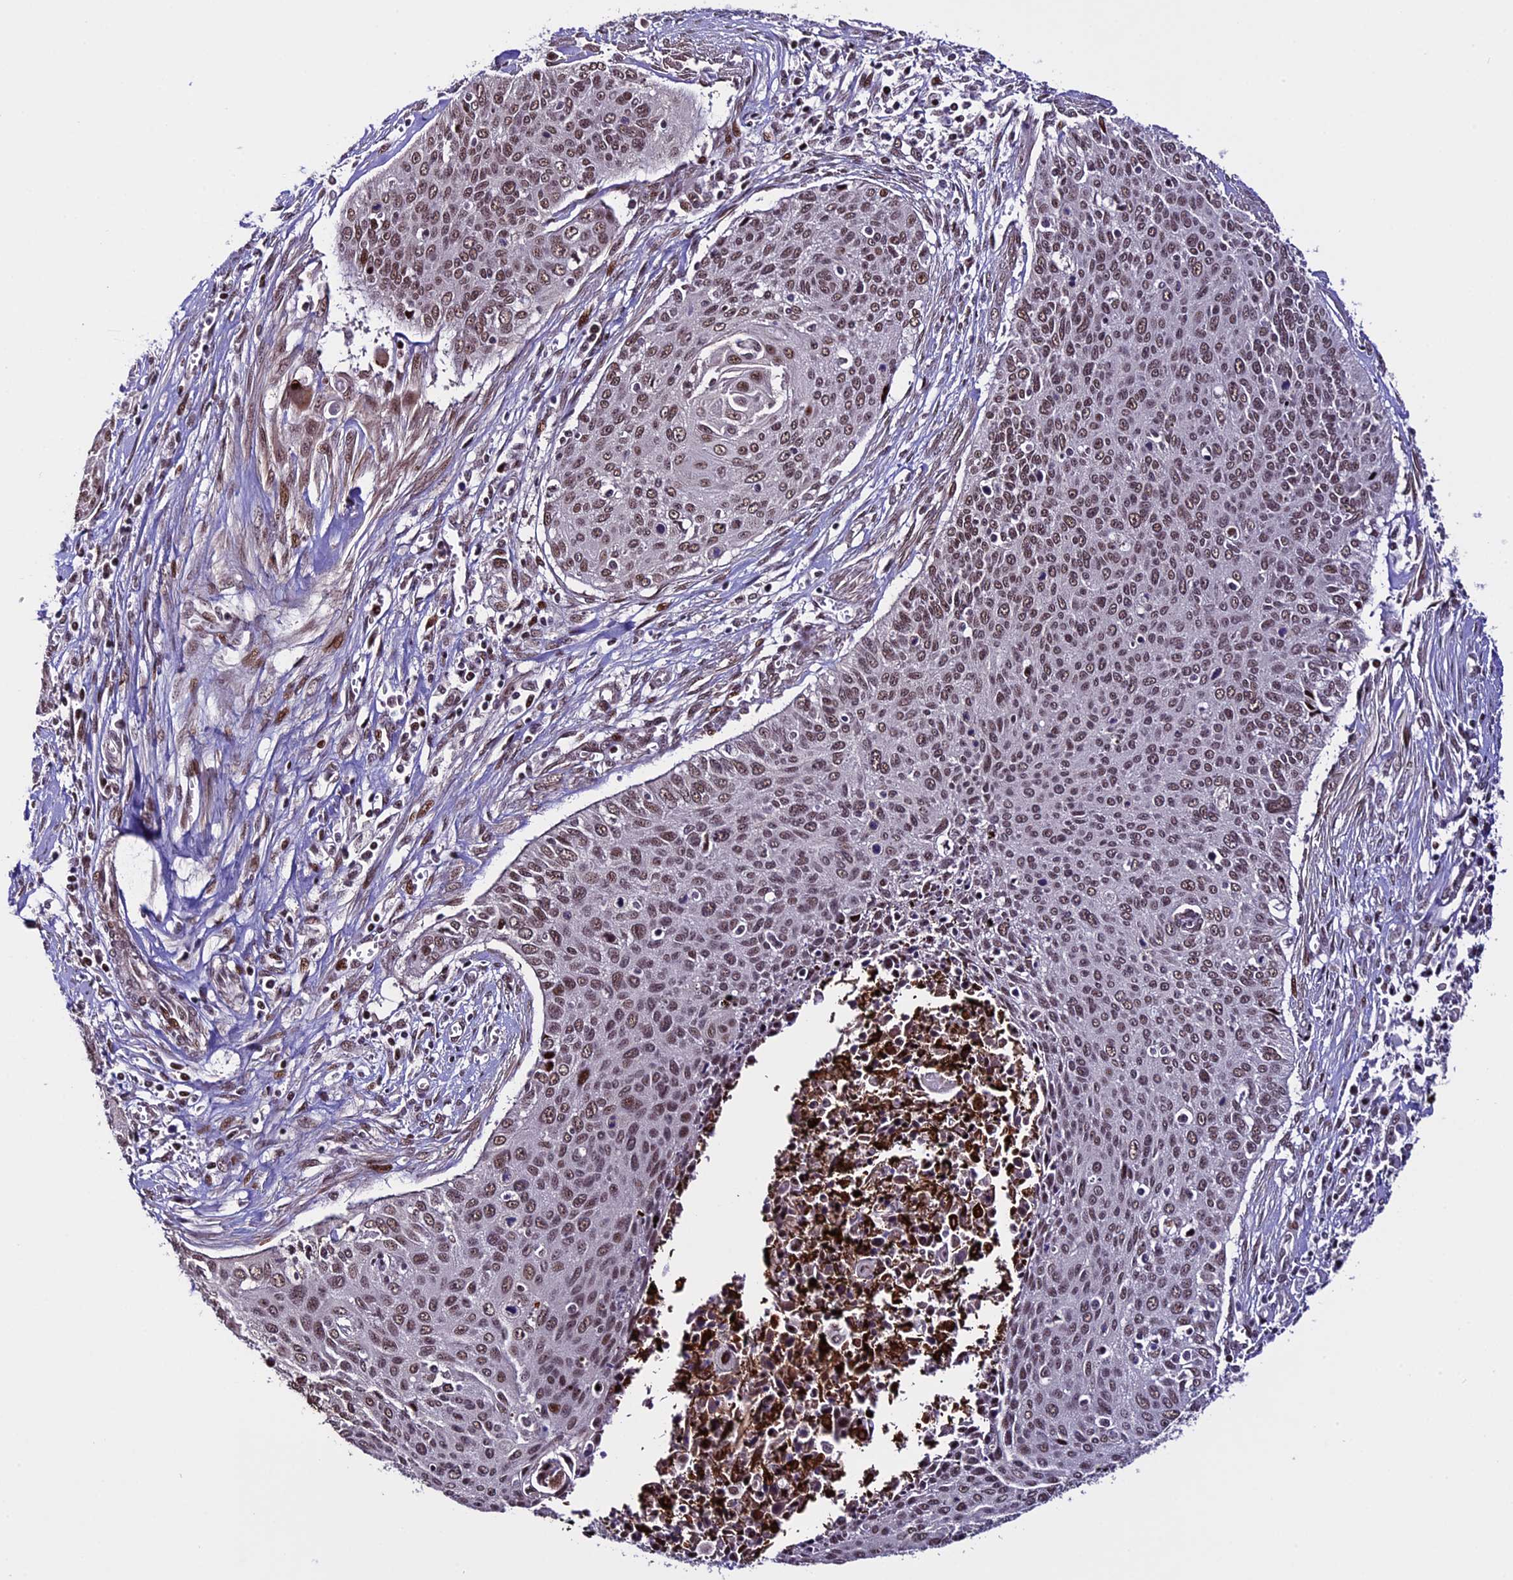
{"staining": {"intensity": "moderate", "quantity": ">75%", "location": "nuclear"}, "tissue": "cervical cancer", "cell_type": "Tumor cells", "image_type": "cancer", "snomed": [{"axis": "morphology", "description": "Squamous cell carcinoma, NOS"}, {"axis": "topography", "description": "Cervix"}], "caption": "A photomicrograph of cervical cancer stained for a protein shows moderate nuclear brown staining in tumor cells.", "gene": "TCP11L2", "patient": {"sex": "female", "age": 55}}